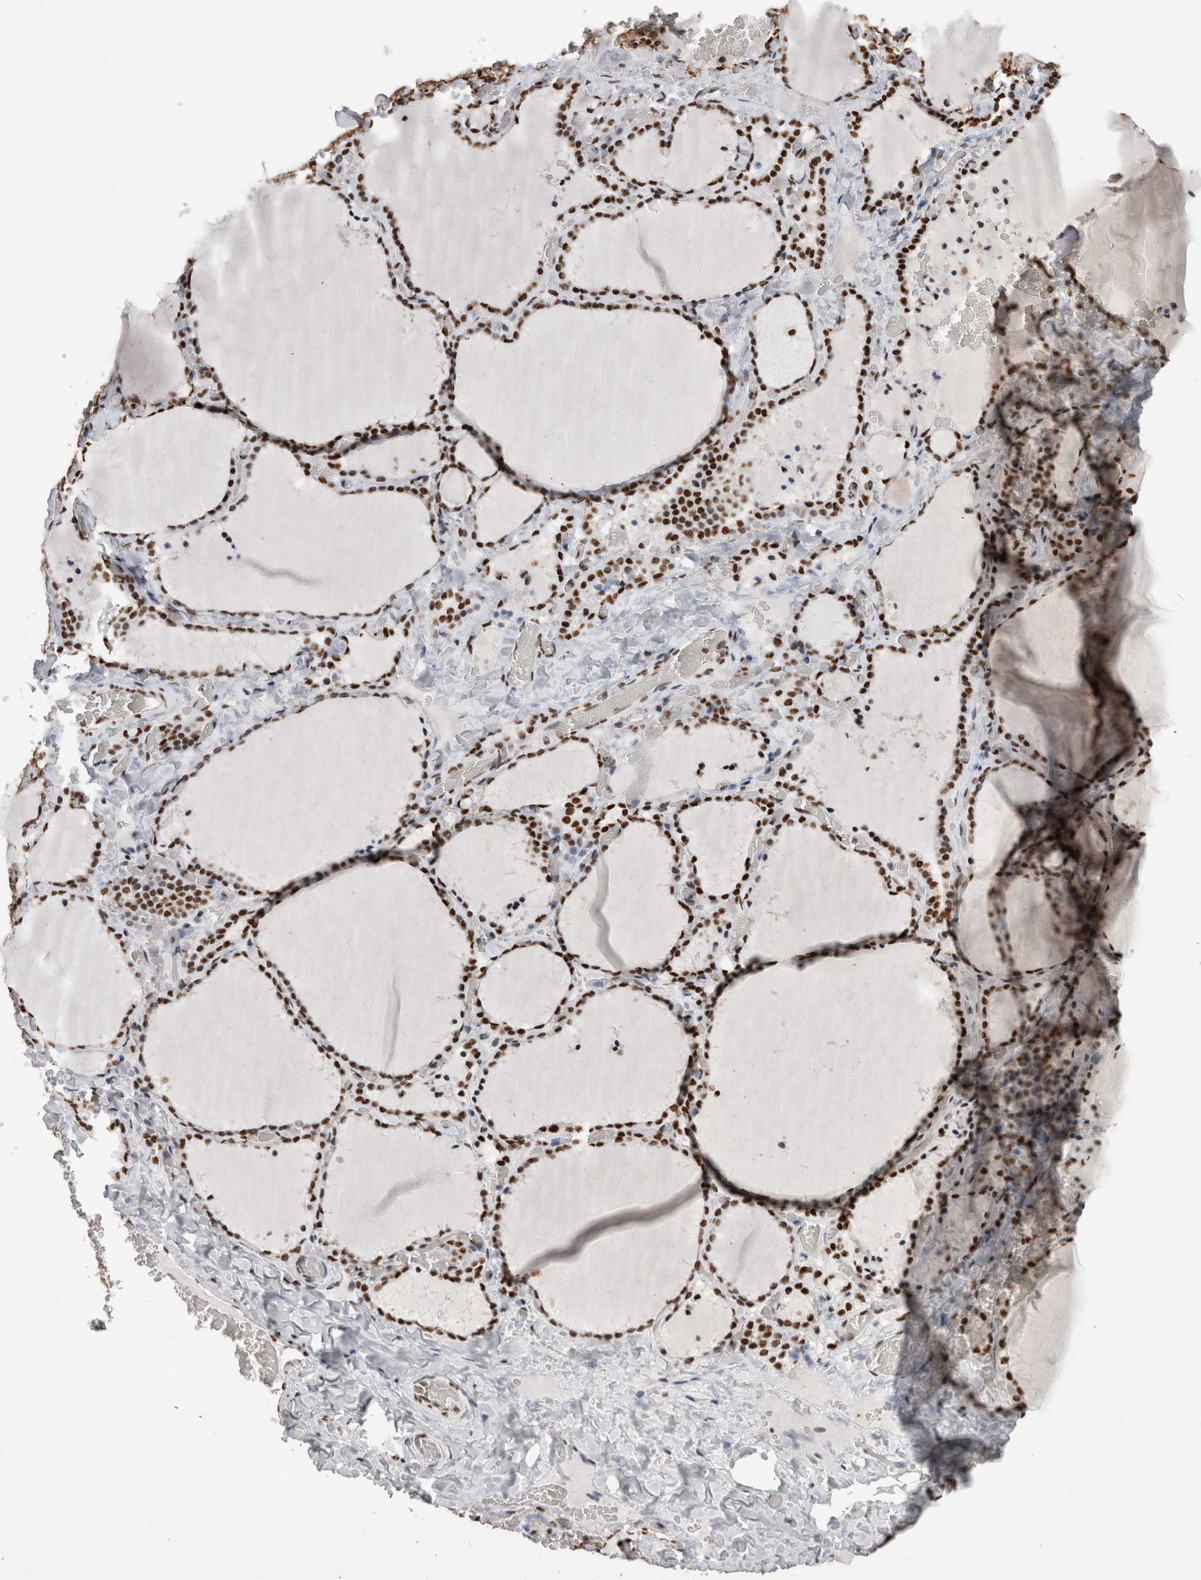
{"staining": {"intensity": "strong", "quantity": ">75%", "location": "nuclear"}, "tissue": "thyroid gland", "cell_type": "Glandular cells", "image_type": "normal", "snomed": [{"axis": "morphology", "description": "Normal tissue, NOS"}, {"axis": "topography", "description": "Thyroid gland"}], "caption": "This micrograph exhibits immunohistochemistry (IHC) staining of benign thyroid gland, with high strong nuclear staining in about >75% of glandular cells.", "gene": "ALPK3", "patient": {"sex": "female", "age": 22}}